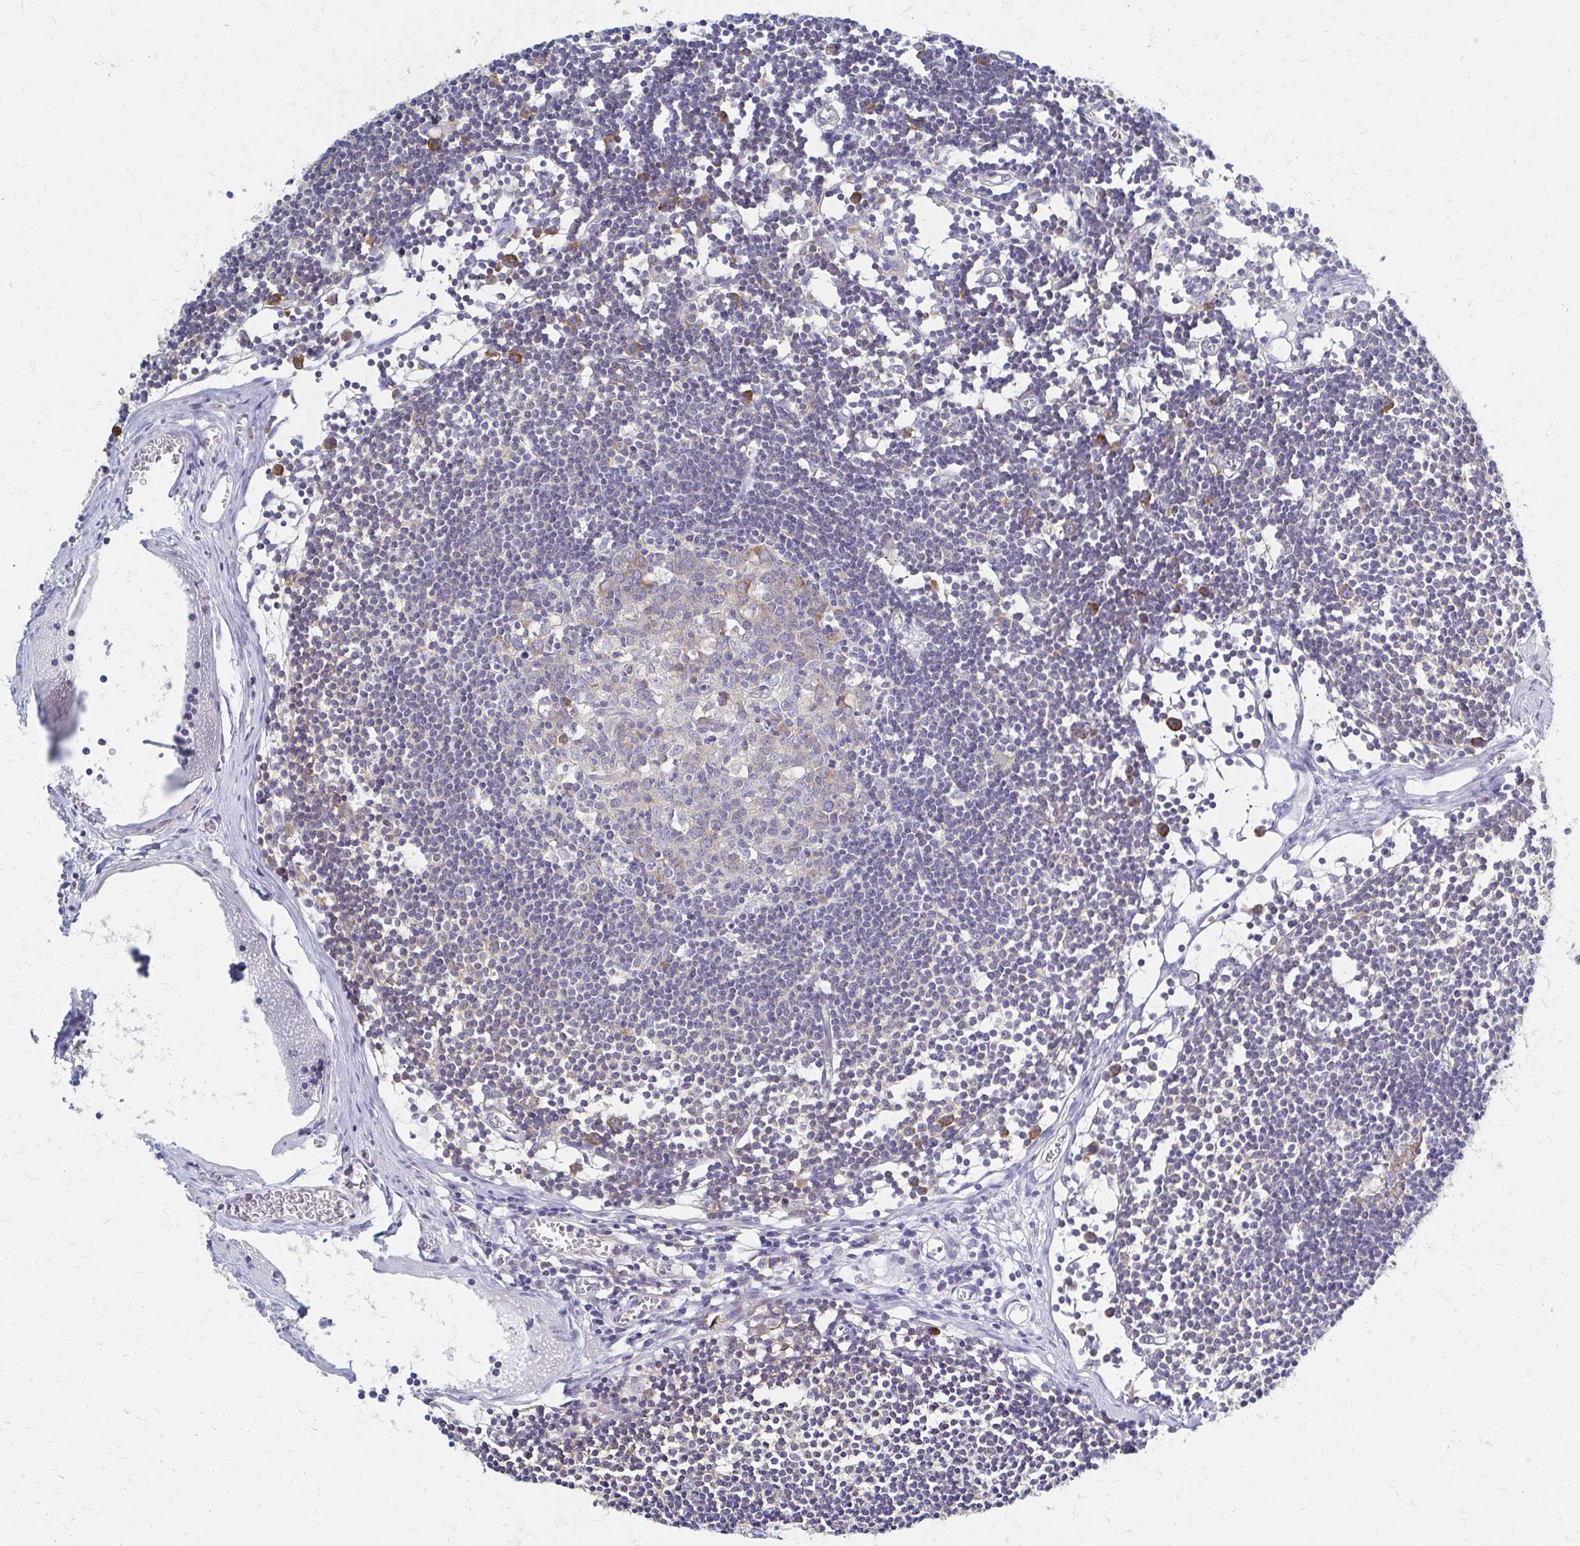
{"staining": {"intensity": "weak", "quantity": "<25%", "location": "cytoplasmic/membranous"}, "tissue": "lymph node", "cell_type": "Germinal center cells", "image_type": "normal", "snomed": [{"axis": "morphology", "description": "Normal tissue, NOS"}, {"axis": "topography", "description": "Lymph node"}], "caption": "An IHC micrograph of normal lymph node is shown. There is no staining in germinal center cells of lymph node. (DAB immunohistochemistry, high magnification).", "gene": "RPL27A", "patient": {"sex": "female", "age": 11}}